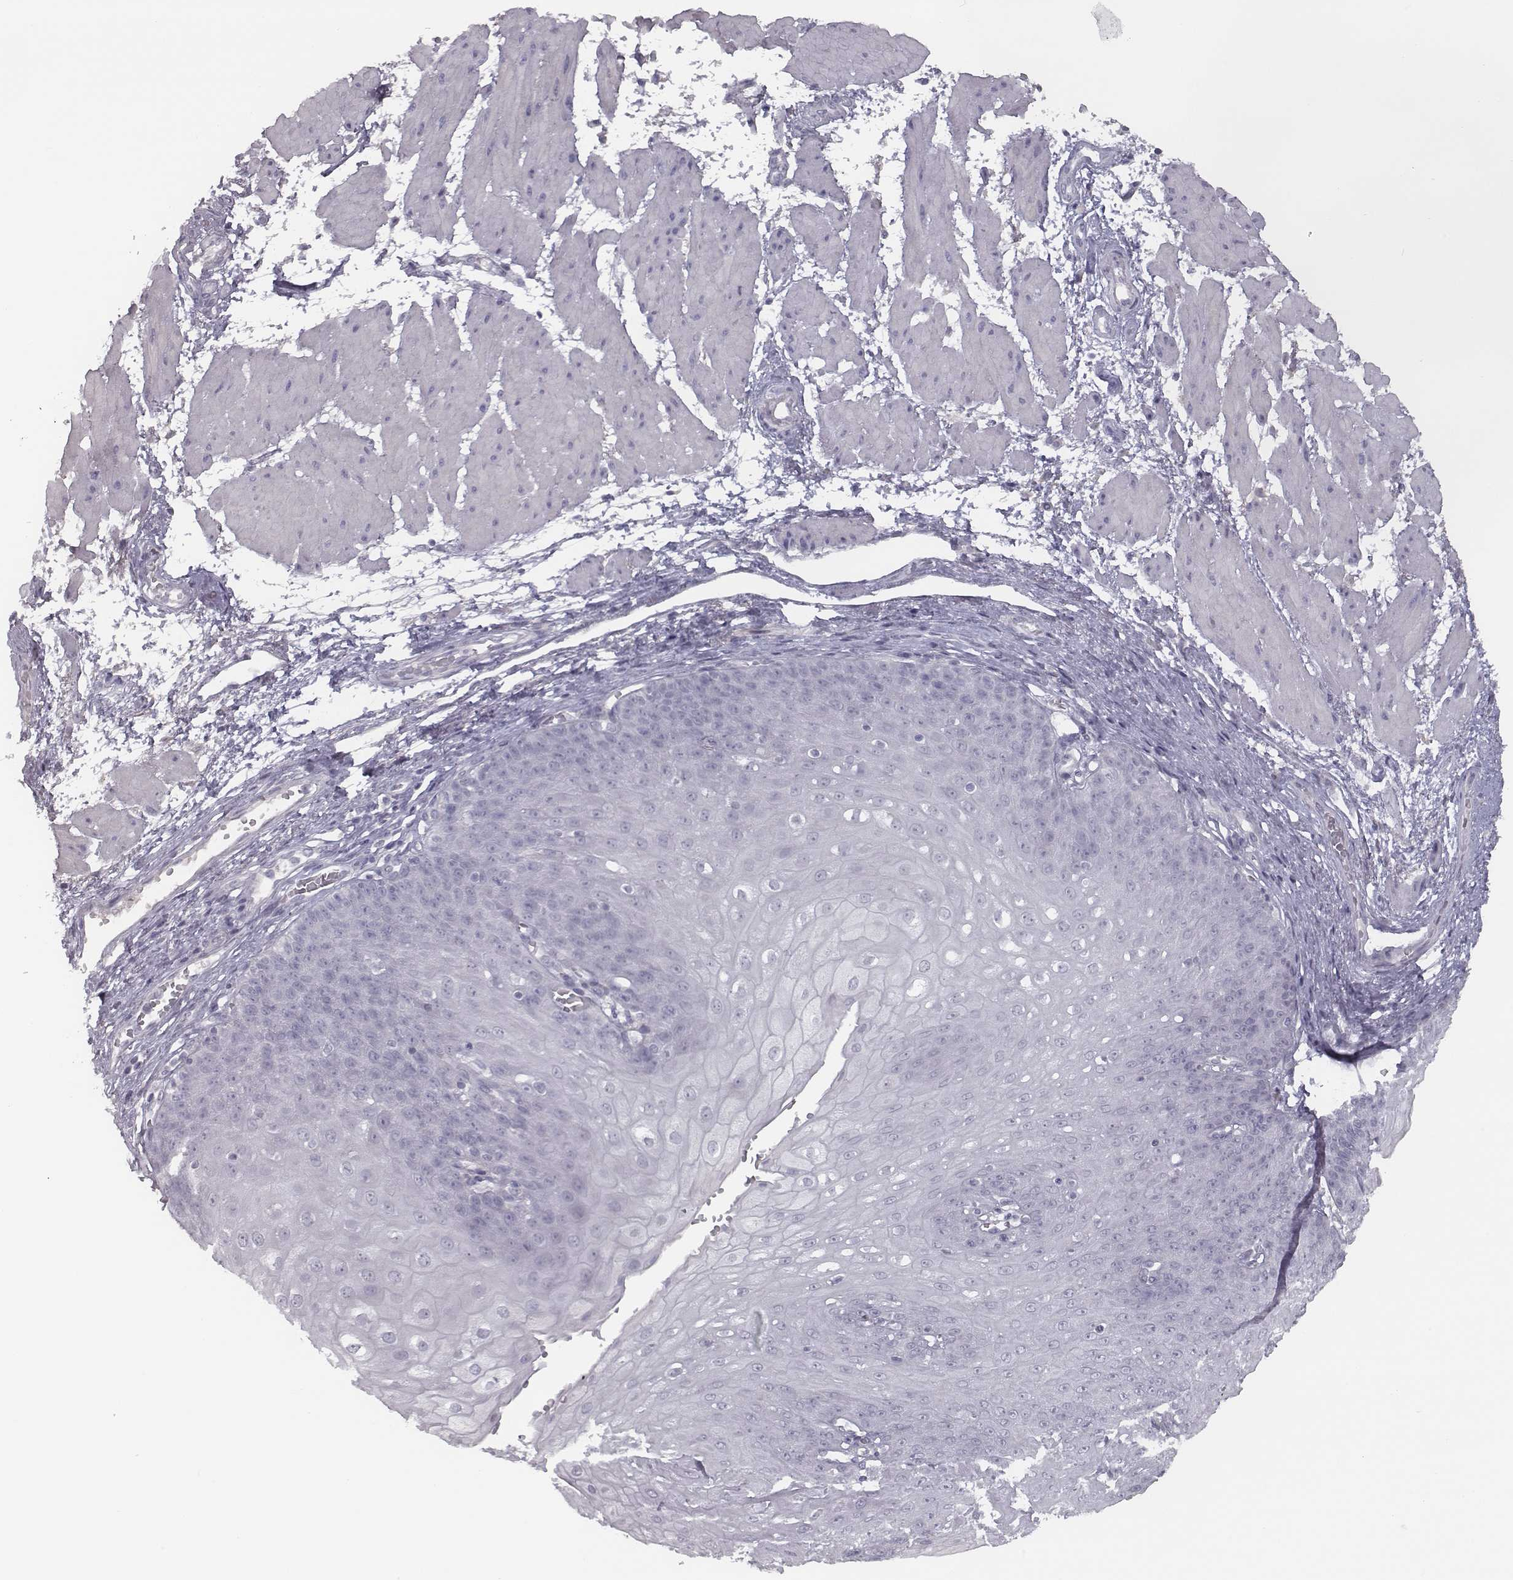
{"staining": {"intensity": "negative", "quantity": "none", "location": "none"}, "tissue": "esophagus", "cell_type": "Squamous epithelial cells", "image_type": "normal", "snomed": [{"axis": "morphology", "description": "Normal tissue, NOS"}, {"axis": "topography", "description": "Esophagus"}], "caption": "Photomicrograph shows no protein expression in squamous epithelial cells of normal esophagus. (Immunohistochemistry, brightfield microscopy, high magnification).", "gene": "SEPTIN14", "patient": {"sex": "male", "age": 71}}